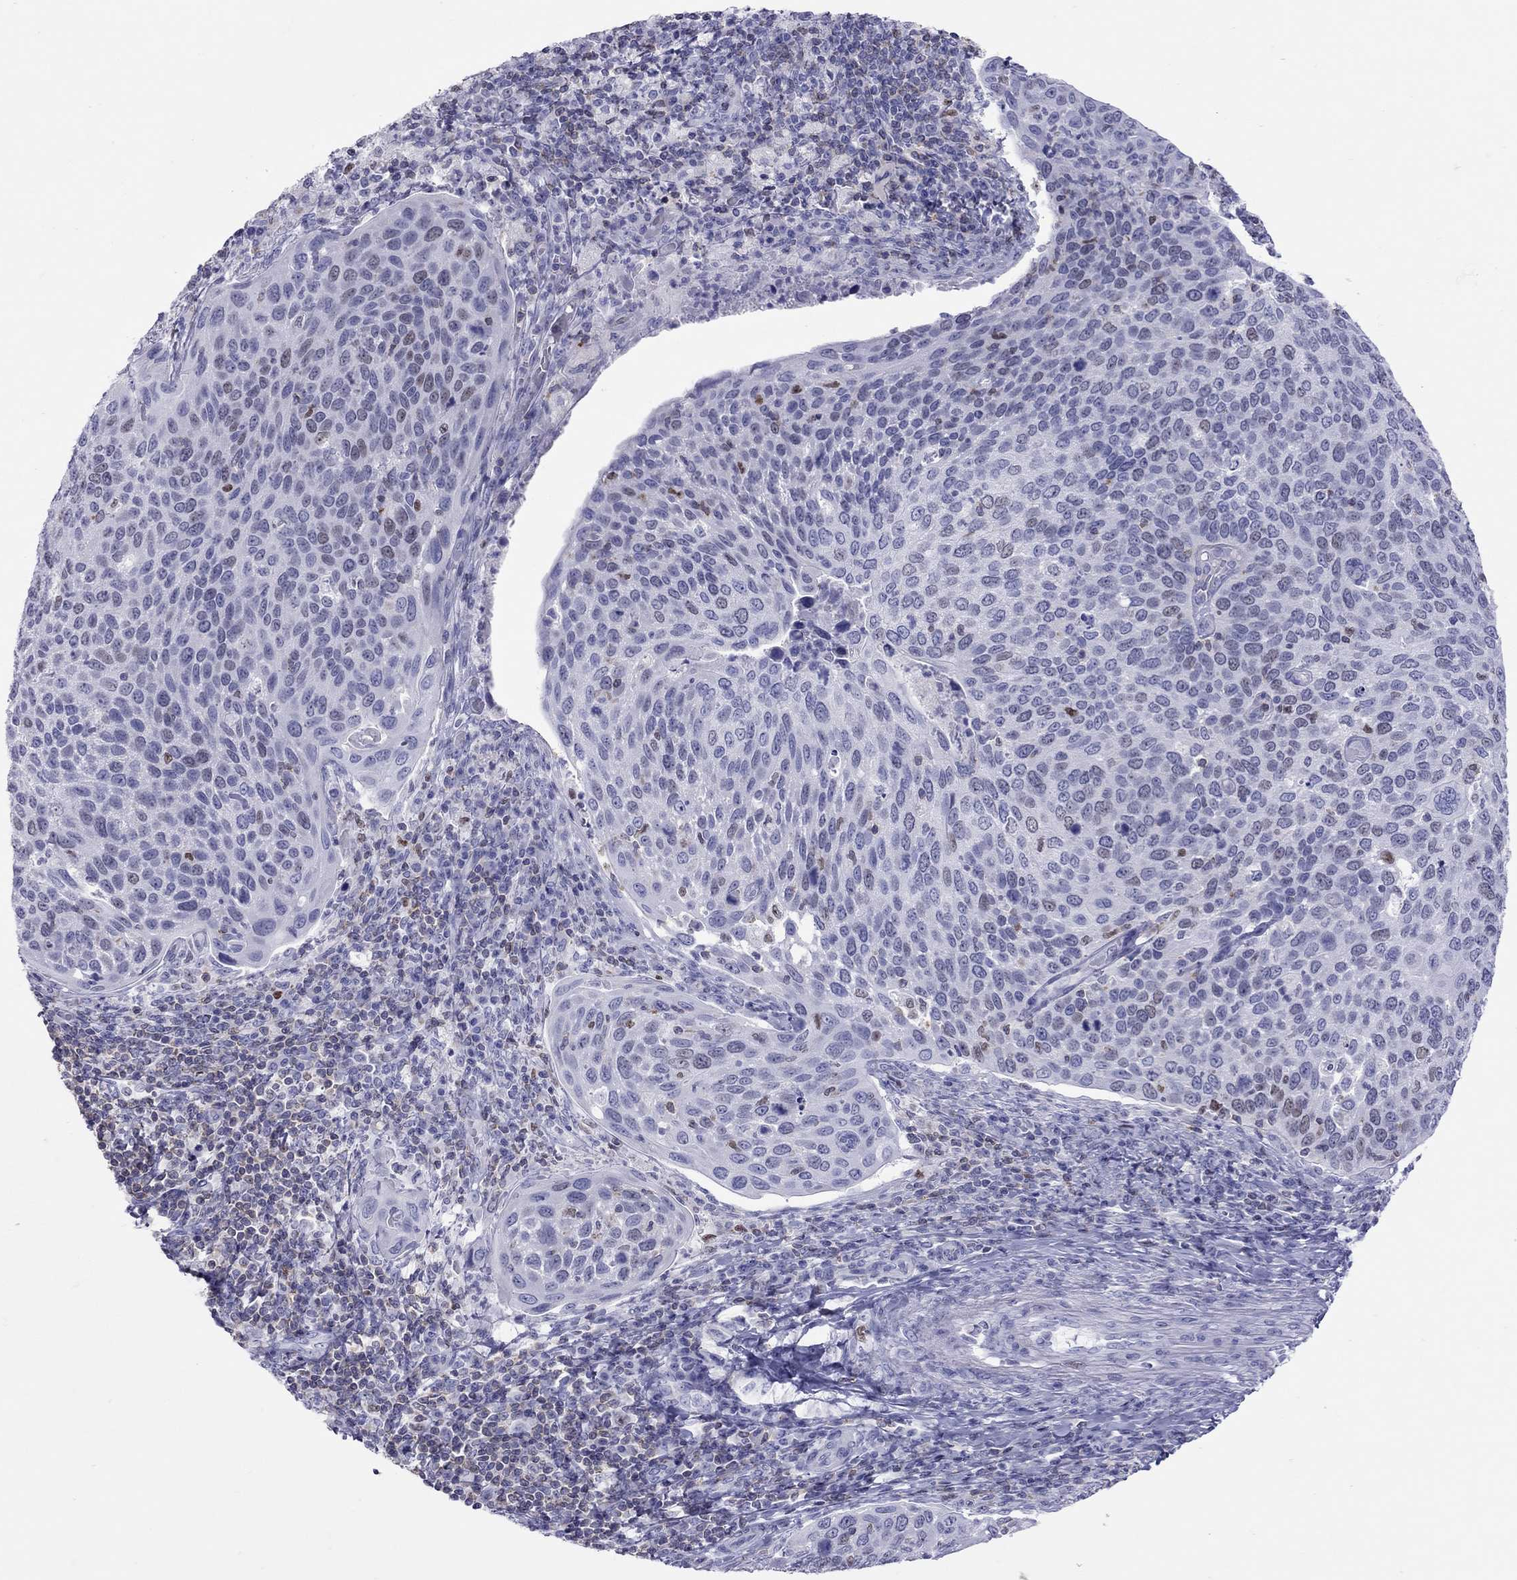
{"staining": {"intensity": "negative", "quantity": "none", "location": "none"}, "tissue": "cervical cancer", "cell_type": "Tumor cells", "image_type": "cancer", "snomed": [{"axis": "morphology", "description": "Squamous cell carcinoma, NOS"}, {"axis": "topography", "description": "Cervix"}], "caption": "The micrograph reveals no staining of tumor cells in squamous cell carcinoma (cervical).", "gene": "STAG3", "patient": {"sex": "female", "age": 54}}